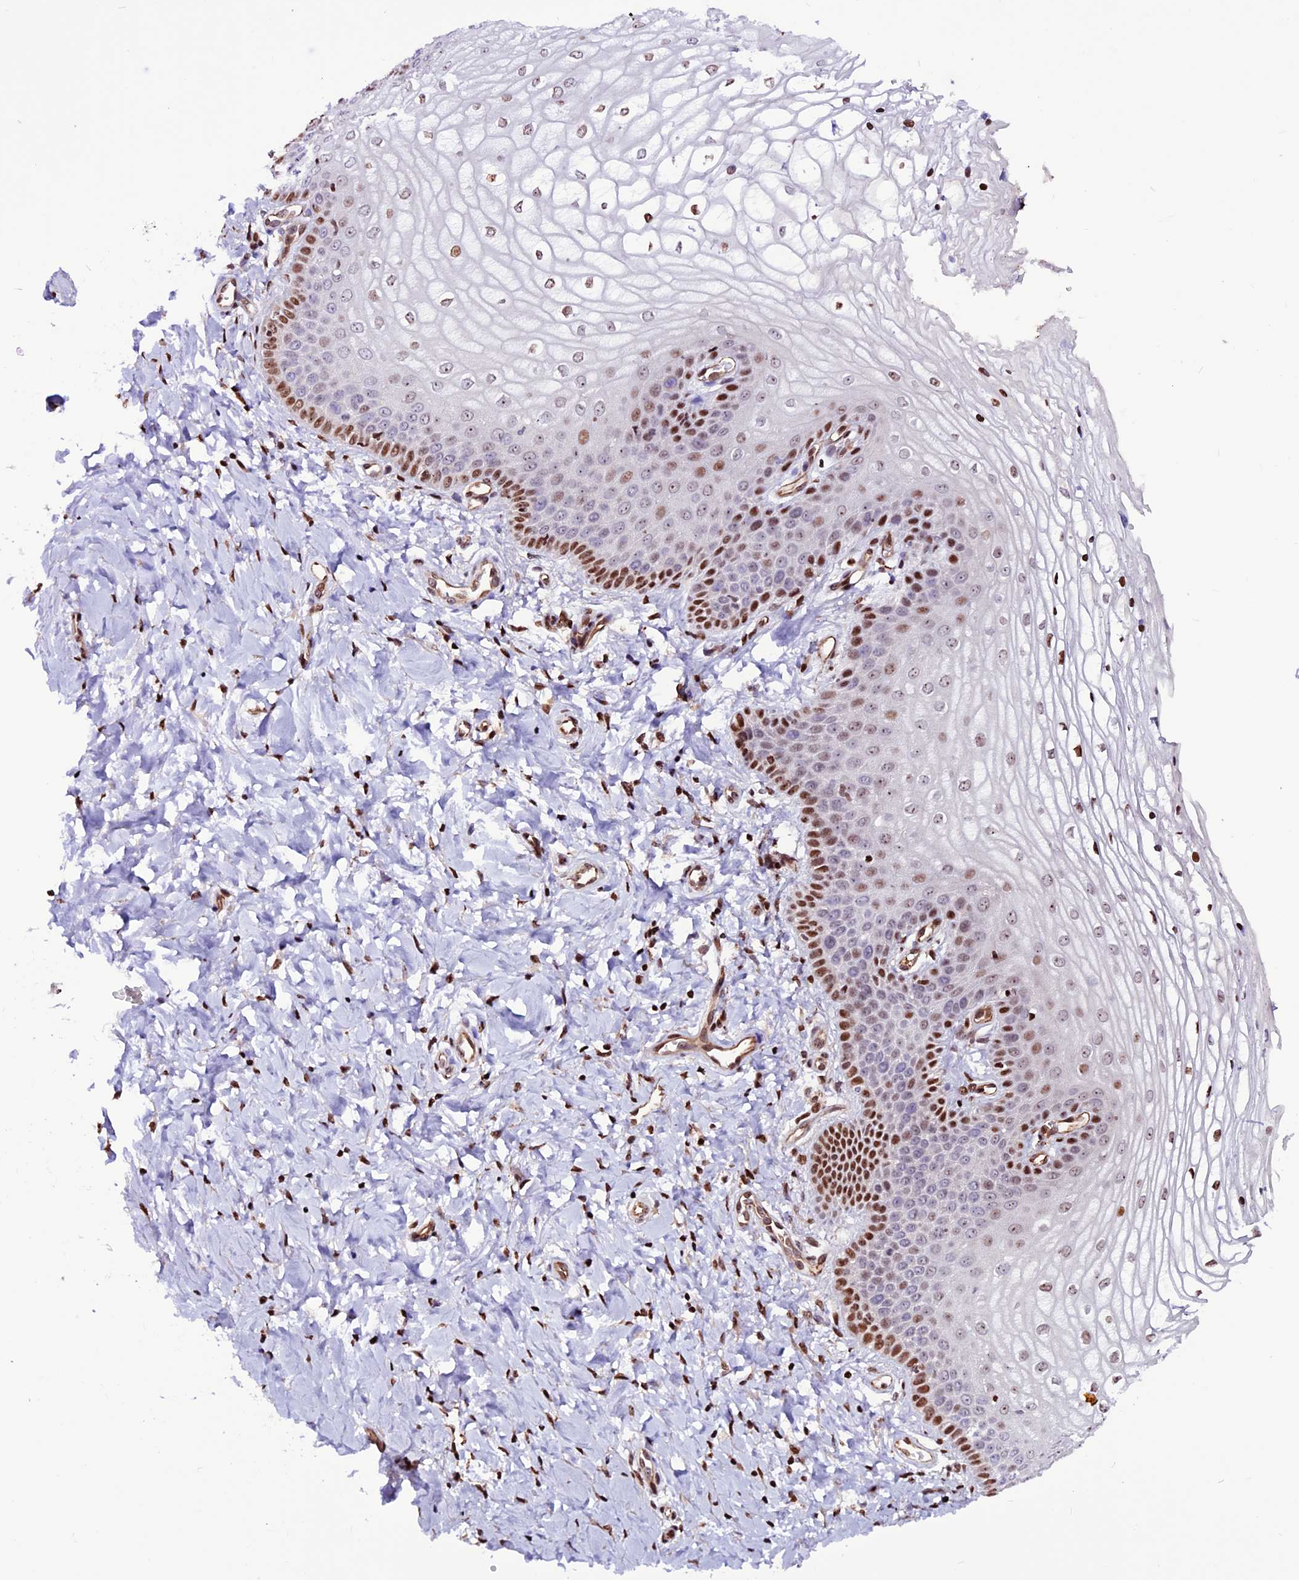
{"staining": {"intensity": "strong", "quantity": "<25%", "location": "nuclear"}, "tissue": "vagina", "cell_type": "Squamous epithelial cells", "image_type": "normal", "snomed": [{"axis": "morphology", "description": "Normal tissue, NOS"}, {"axis": "topography", "description": "Vagina"}], "caption": "About <25% of squamous epithelial cells in normal human vagina display strong nuclear protein staining as visualized by brown immunohistochemical staining.", "gene": "RINL", "patient": {"sex": "female", "age": 68}}